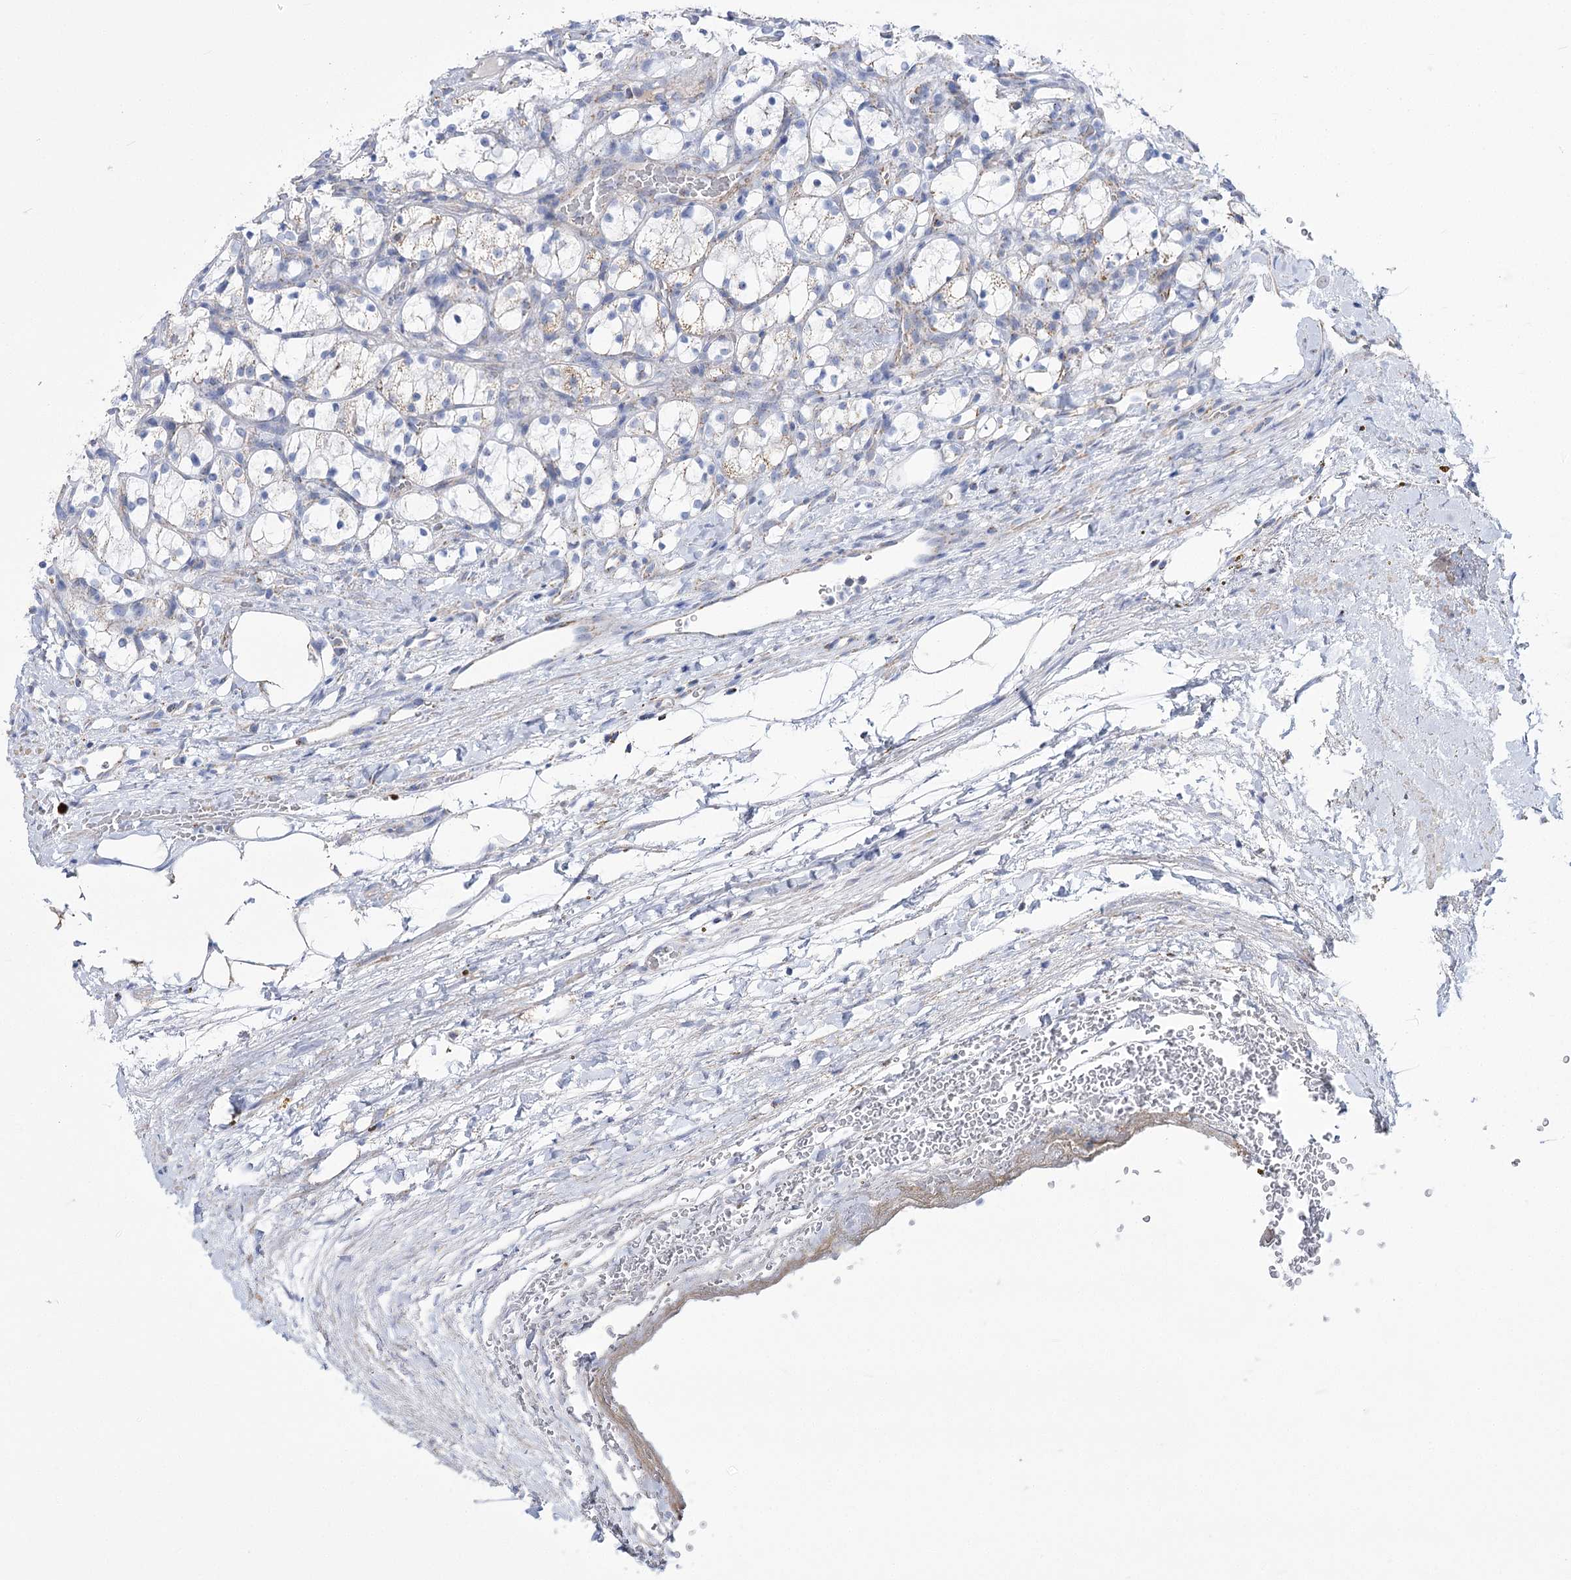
{"staining": {"intensity": "weak", "quantity": "<25%", "location": "cytoplasmic/membranous"}, "tissue": "renal cancer", "cell_type": "Tumor cells", "image_type": "cancer", "snomed": [{"axis": "morphology", "description": "Adenocarcinoma, NOS"}, {"axis": "topography", "description": "Kidney"}], "caption": "There is no significant positivity in tumor cells of renal cancer. The staining was performed using DAB to visualize the protein expression in brown, while the nuclei were stained in blue with hematoxylin (Magnification: 20x).", "gene": "PDHB", "patient": {"sex": "female", "age": 69}}